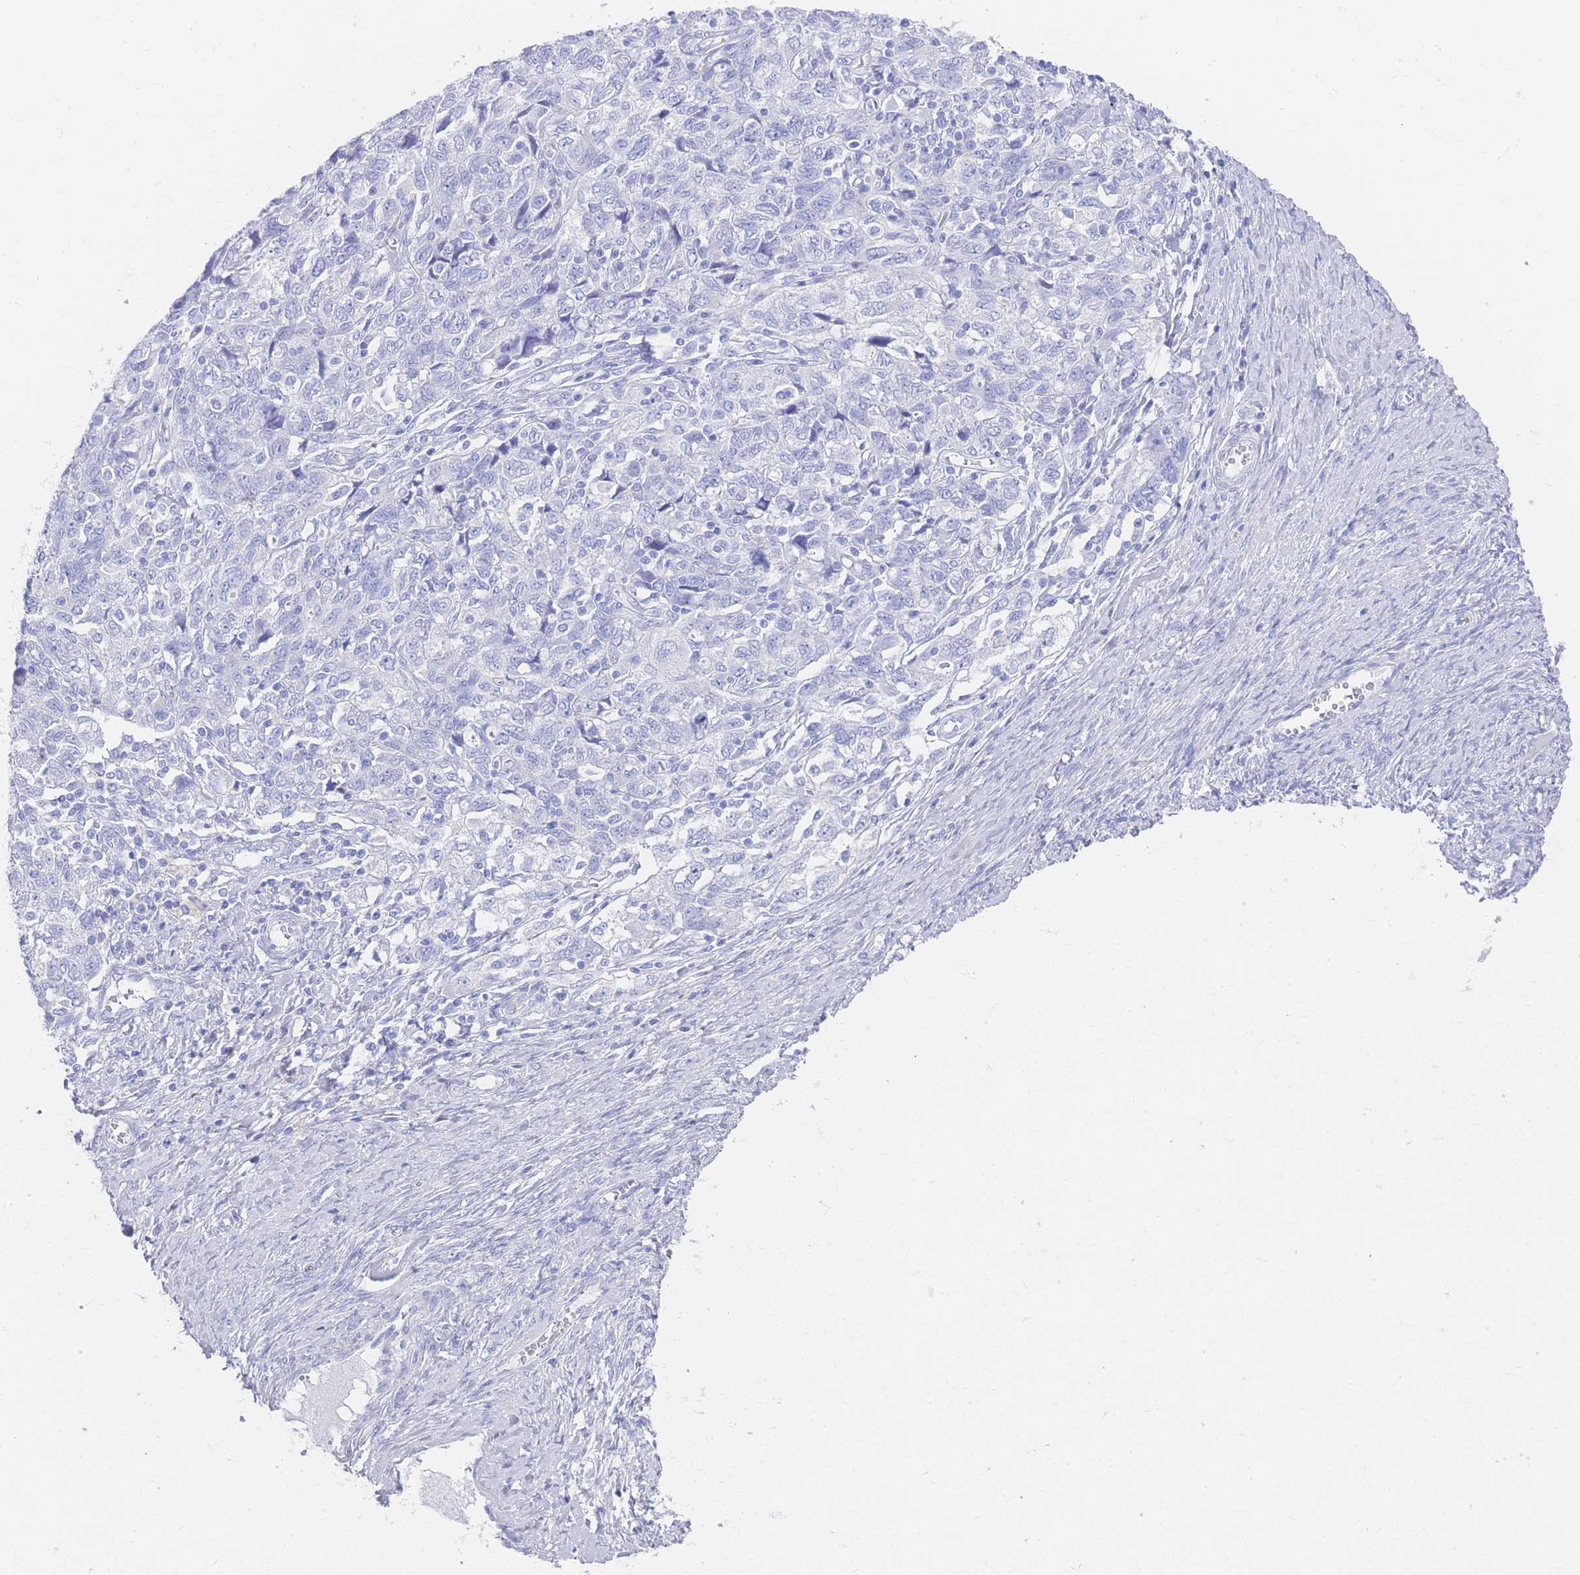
{"staining": {"intensity": "negative", "quantity": "none", "location": "none"}, "tissue": "ovarian cancer", "cell_type": "Tumor cells", "image_type": "cancer", "snomed": [{"axis": "morphology", "description": "Carcinoma, NOS"}, {"axis": "morphology", "description": "Cystadenocarcinoma, serous, NOS"}, {"axis": "topography", "description": "Ovary"}], "caption": "This image is of ovarian cancer (serous cystadenocarcinoma) stained with IHC to label a protein in brown with the nuclei are counter-stained blue. There is no positivity in tumor cells. The staining is performed using DAB (3,3'-diaminobenzidine) brown chromogen with nuclei counter-stained in using hematoxylin.", "gene": "LRRC37A", "patient": {"sex": "female", "age": 69}}